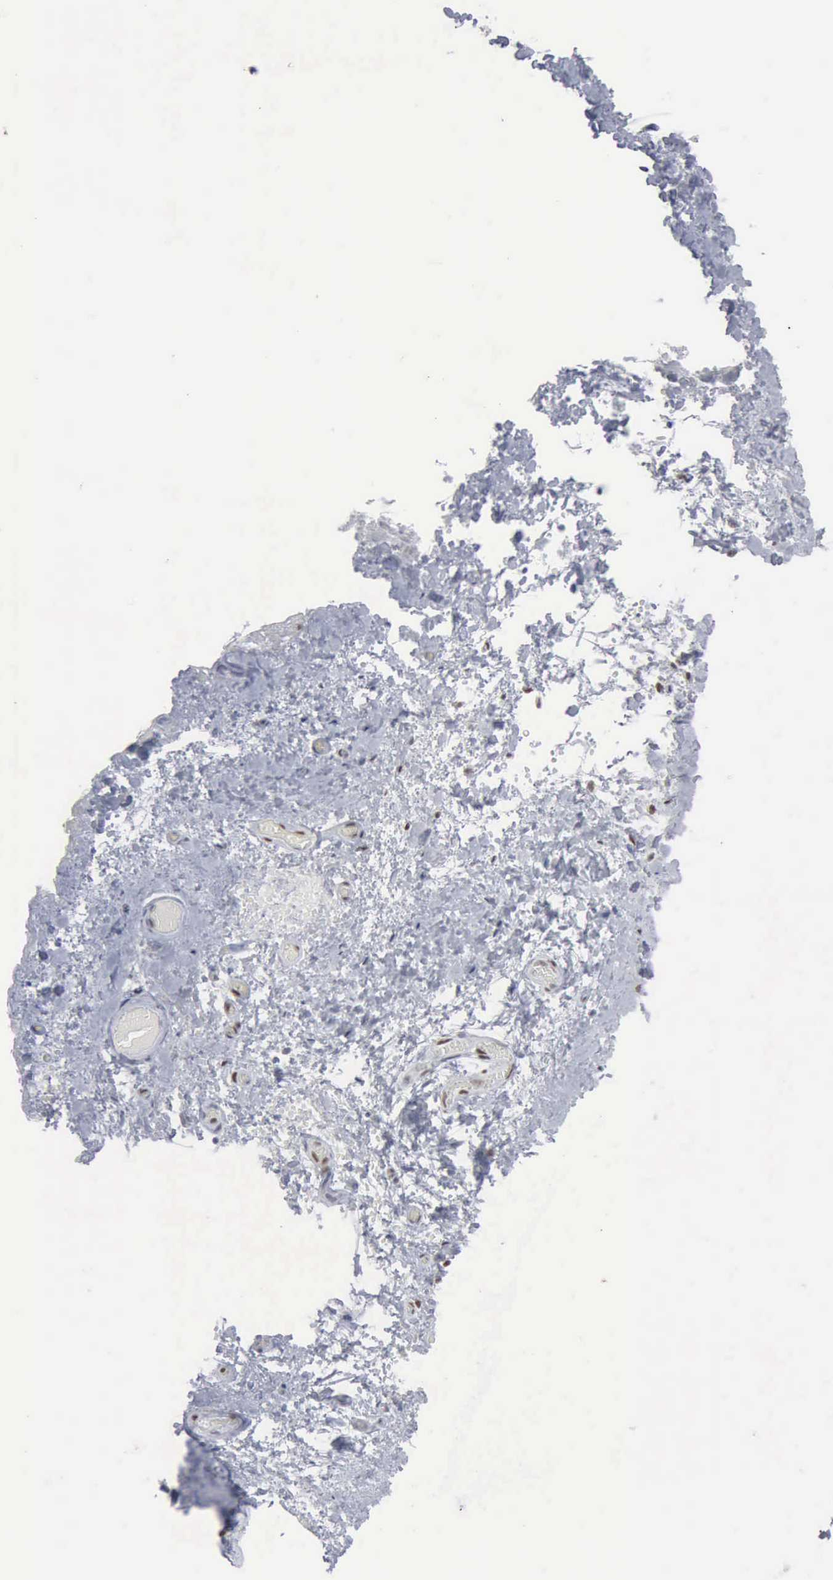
{"staining": {"intensity": "moderate", "quantity": "25%-75%", "location": "nuclear"}, "tissue": "skeletal muscle", "cell_type": "Myocytes", "image_type": "normal", "snomed": [{"axis": "morphology", "description": "Normal tissue, NOS"}, {"axis": "topography", "description": "Skeletal muscle"}, {"axis": "topography", "description": "Soft tissue"}], "caption": "Normal skeletal muscle was stained to show a protein in brown. There is medium levels of moderate nuclear positivity in approximately 25%-75% of myocytes.", "gene": "XPA", "patient": {"sex": "female", "age": 58}}